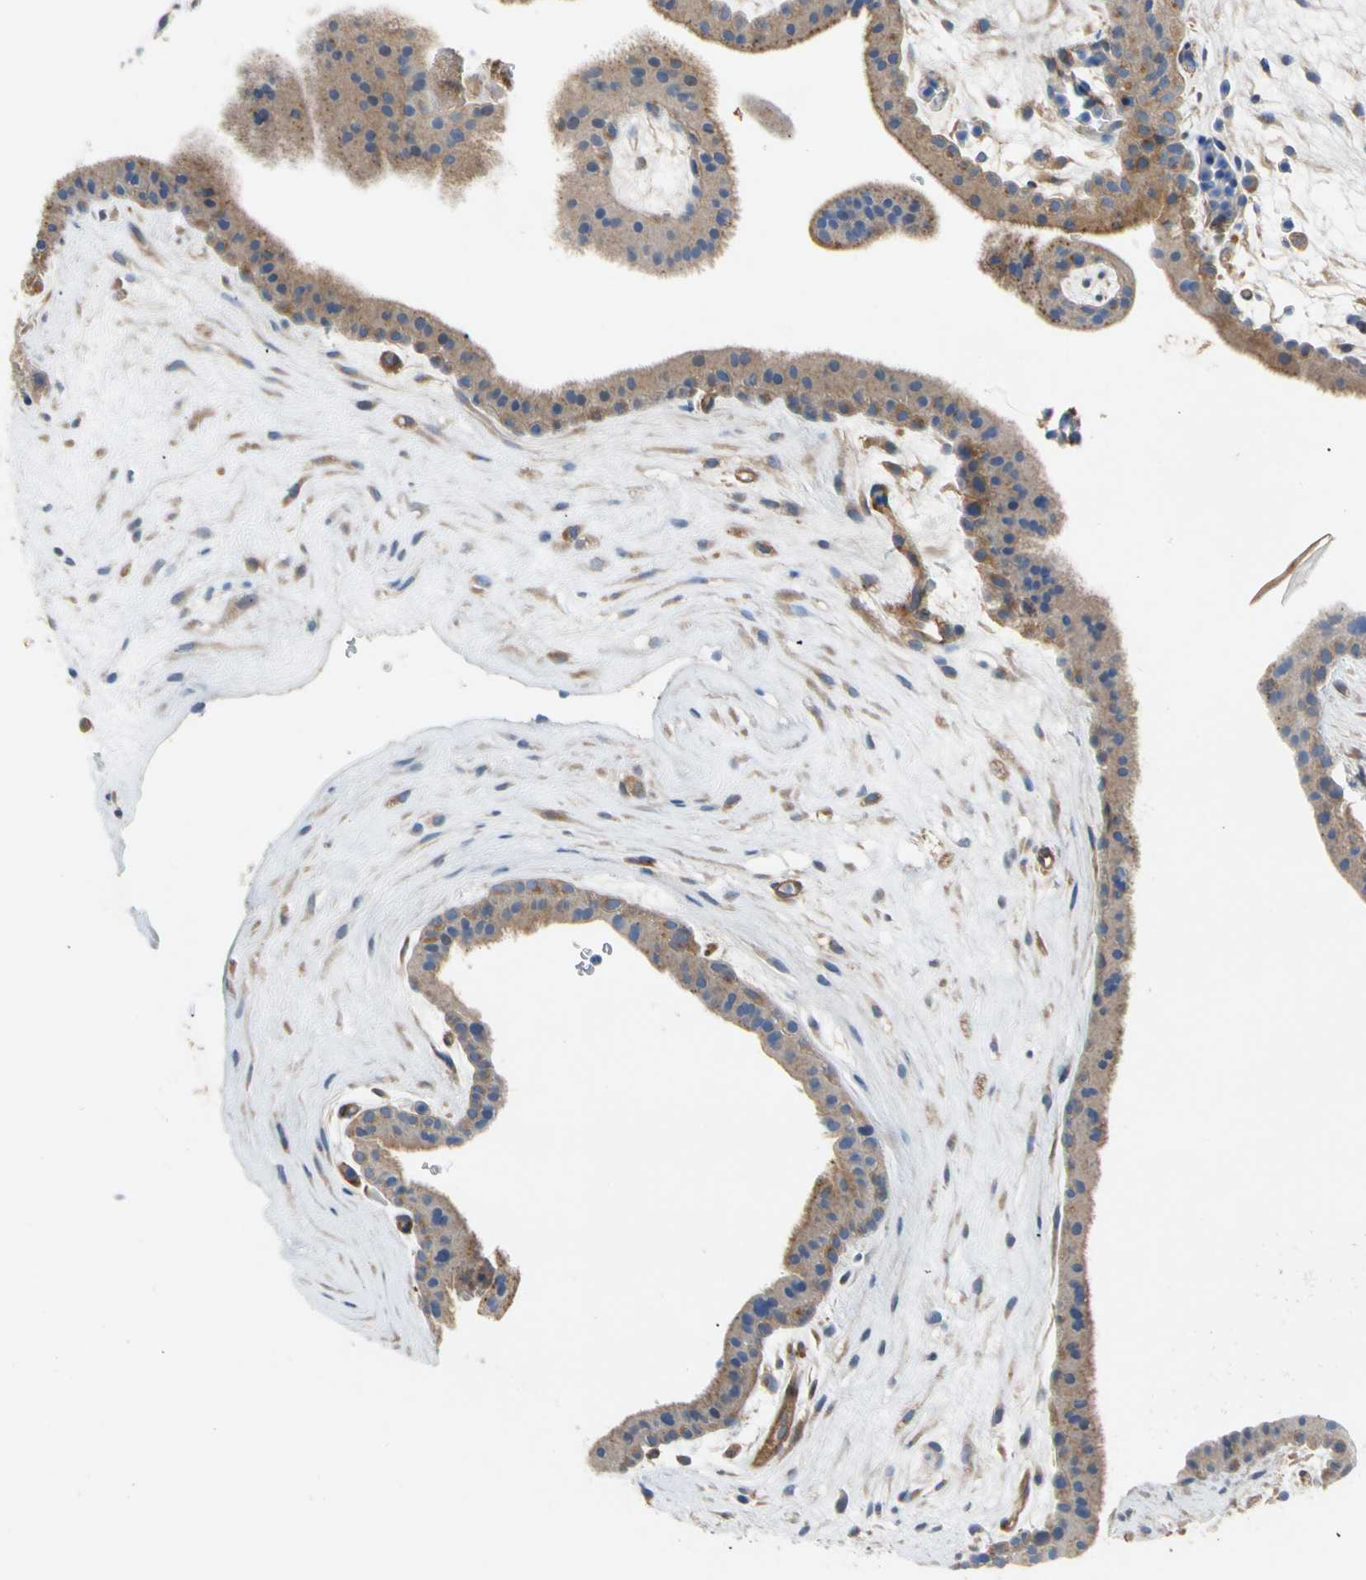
{"staining": {"intensity": "moderate", "quantity": ">75%", "location": "cytoplasmic/membranous"}, "tissue": "placenta", "cell_type": "Trophoblastic cells", "image_type": "normal", "snomed": [{"axis": "morphology", "description": "Normal tissue, NOS"}, {"axis": "topography", "description": "Placenta"}], "caption": "Placenta stained with DAB (3,3'-diaminobenzidine) immunohistochemistry shows medium levels of moderate cytoplasmic/membranous positivity in approximately >75% of trophoblastic cells. (DAB (3,3'-diaminobenzidine) = brown stain, brightfield microscopy at high magnification).", "gene": "ENTREP3", "patient": {"sex": "female", "age": 19}}